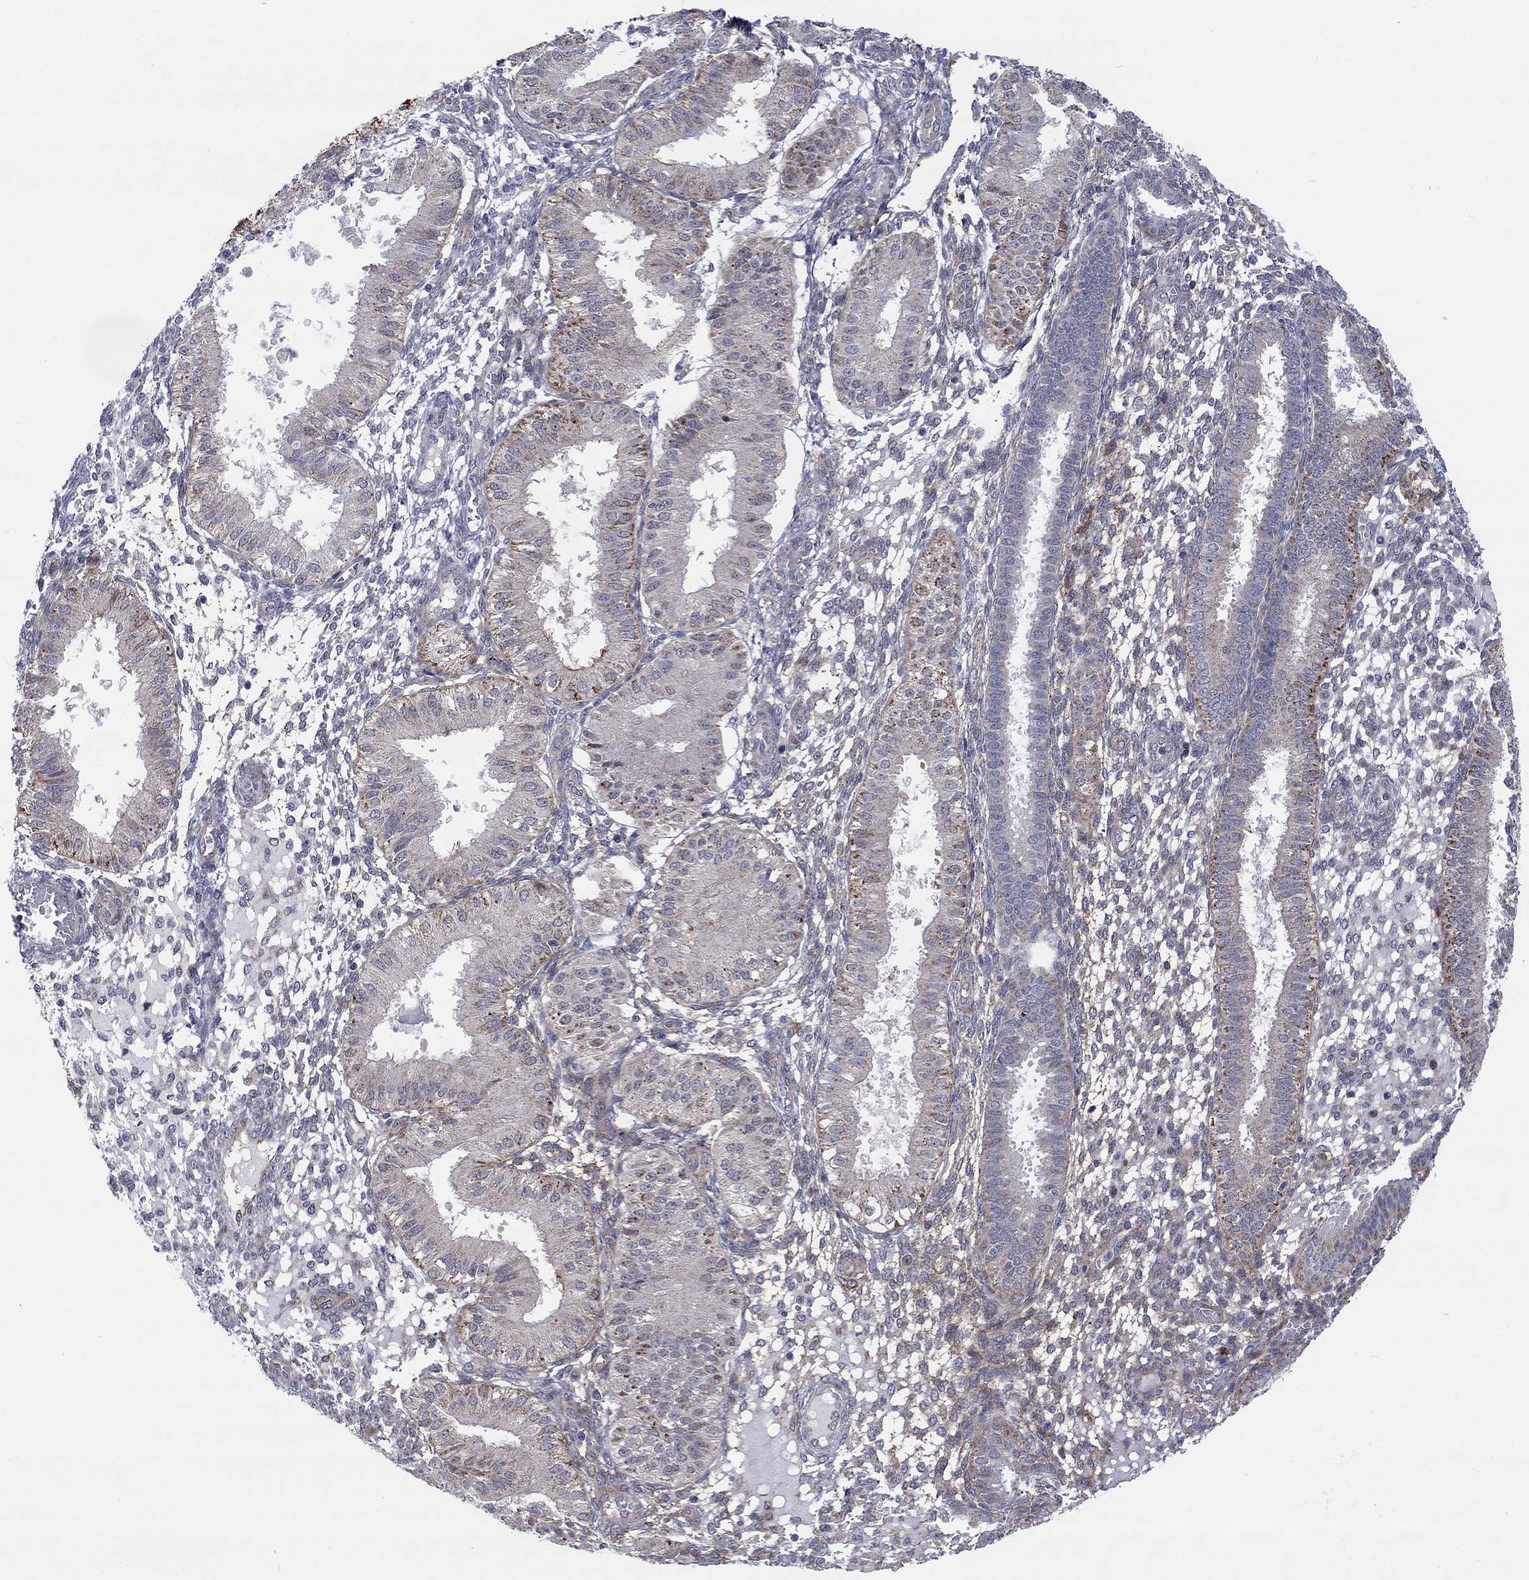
{"staining": {"intensity": "strong", "quantity": "<25%", "location": "cytoplasmic/membranous"}, "tissue": "endometrium", "cell_type": "Cells in endometrial stroma", "image_type": "normal", "snomed": [{"axis": "morphology", "description": "Normal tissue, NOS"}, {"axis": "topography", "description": "Endometrium"}], "caption": "Immunohistochemistry (DAB) staining of unremarkable human endometrium exhibits strong cytoplasmic/membranous protein positivity in approximately <25% of cells in endometrial stroma.", "gene": "SLC35F2", "patient": {"sex": "female", "age": 43}}